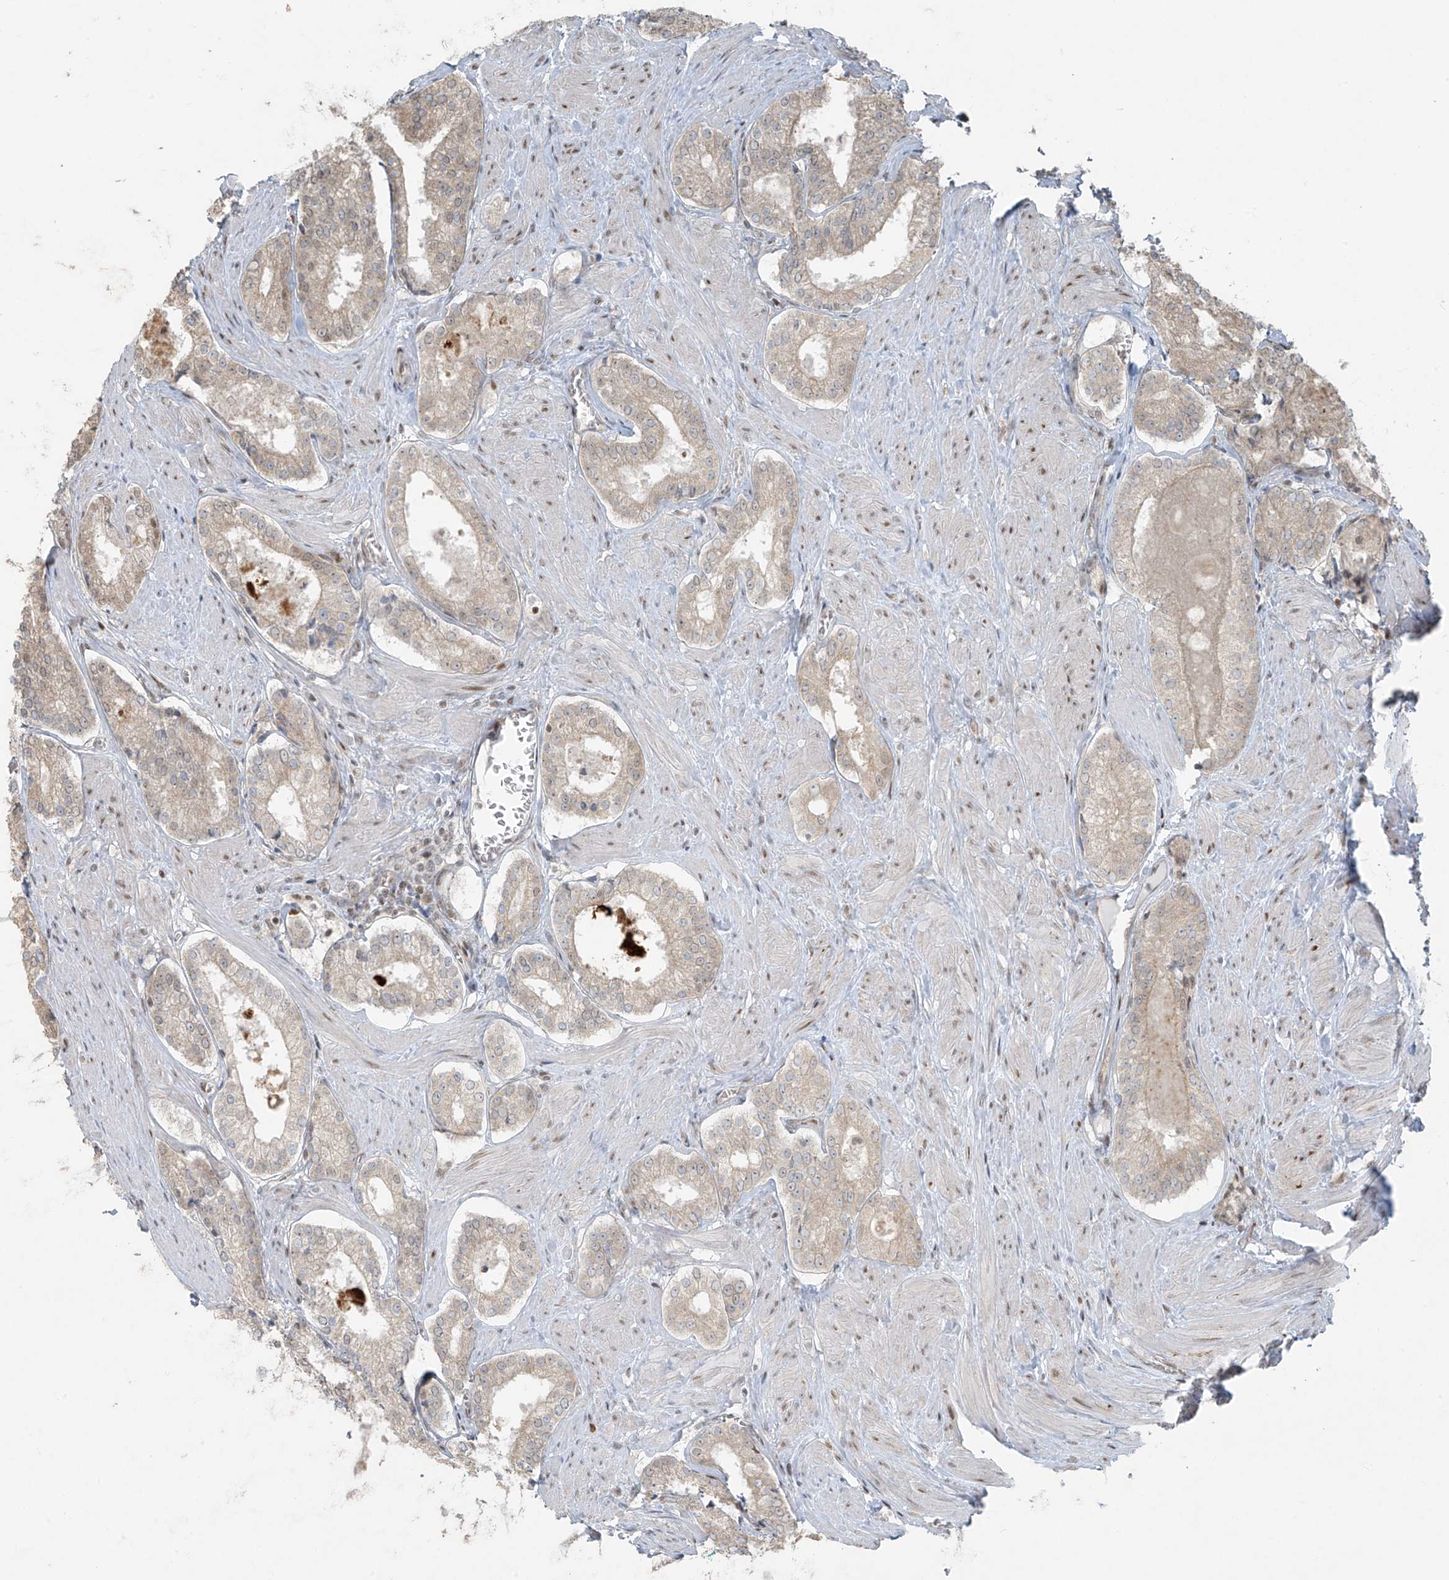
{"staining": {"intensity": "weak", "quantity": "<25%", "location": "nuclear"}, "tissue": "prostate cancer", "cell_type": "Tumor cells", "image_type": "cancer", "snomed": [{"axis": "morphology", "description": "Adenocarcinoma, Low grade"}, {"axis": "topography", "description": "Prostate"}], "caption": "The immunohistochemistry image has no significant positivity in tumor cells of prostate cancer tissue.", "gene": "TTC22", "patient": {"sex": "male", "age": 54}}